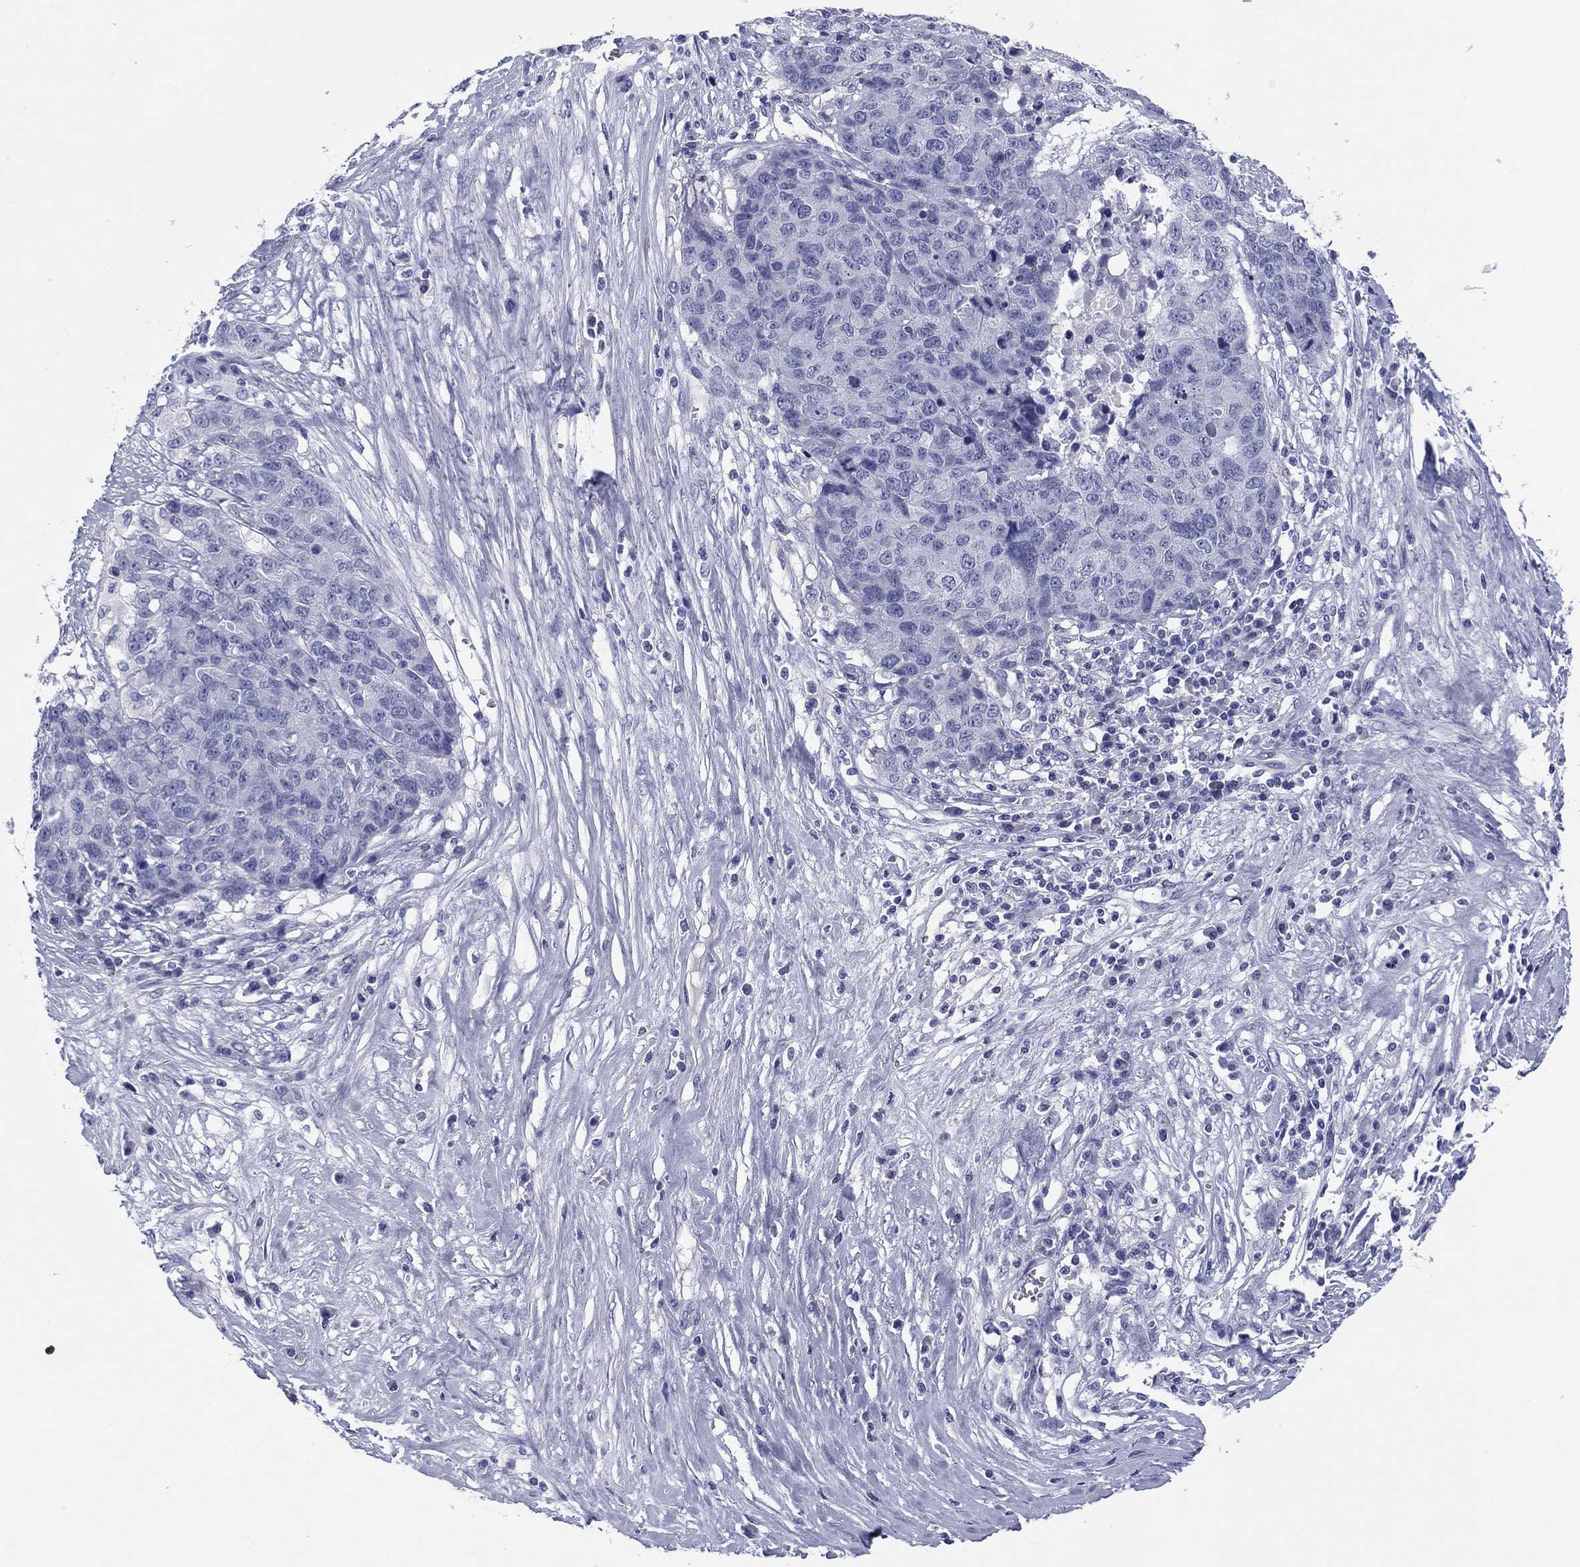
{"staining": {"intensity": "negative", "quantity": "none", "location": "none"}, "tissue": "ovarian cancer", "cell_type": "Tumor cells", "image_type": "cancer", "snomed": [{"axis": "morphology", "description": "Cystadenocarcinoma, serous, NOS"}, {"axis": "topography", "description": "Ovary"}], "caption": "This photomicrograph is of ovarian cancer stained with immunohistochemistry (IHC) to label a protein in brown with the nuclei are counter-stained blue. There is no expression in tumor cells.", "gene": "KCNH1", "patient": {"sex": "female", "age": 87}}